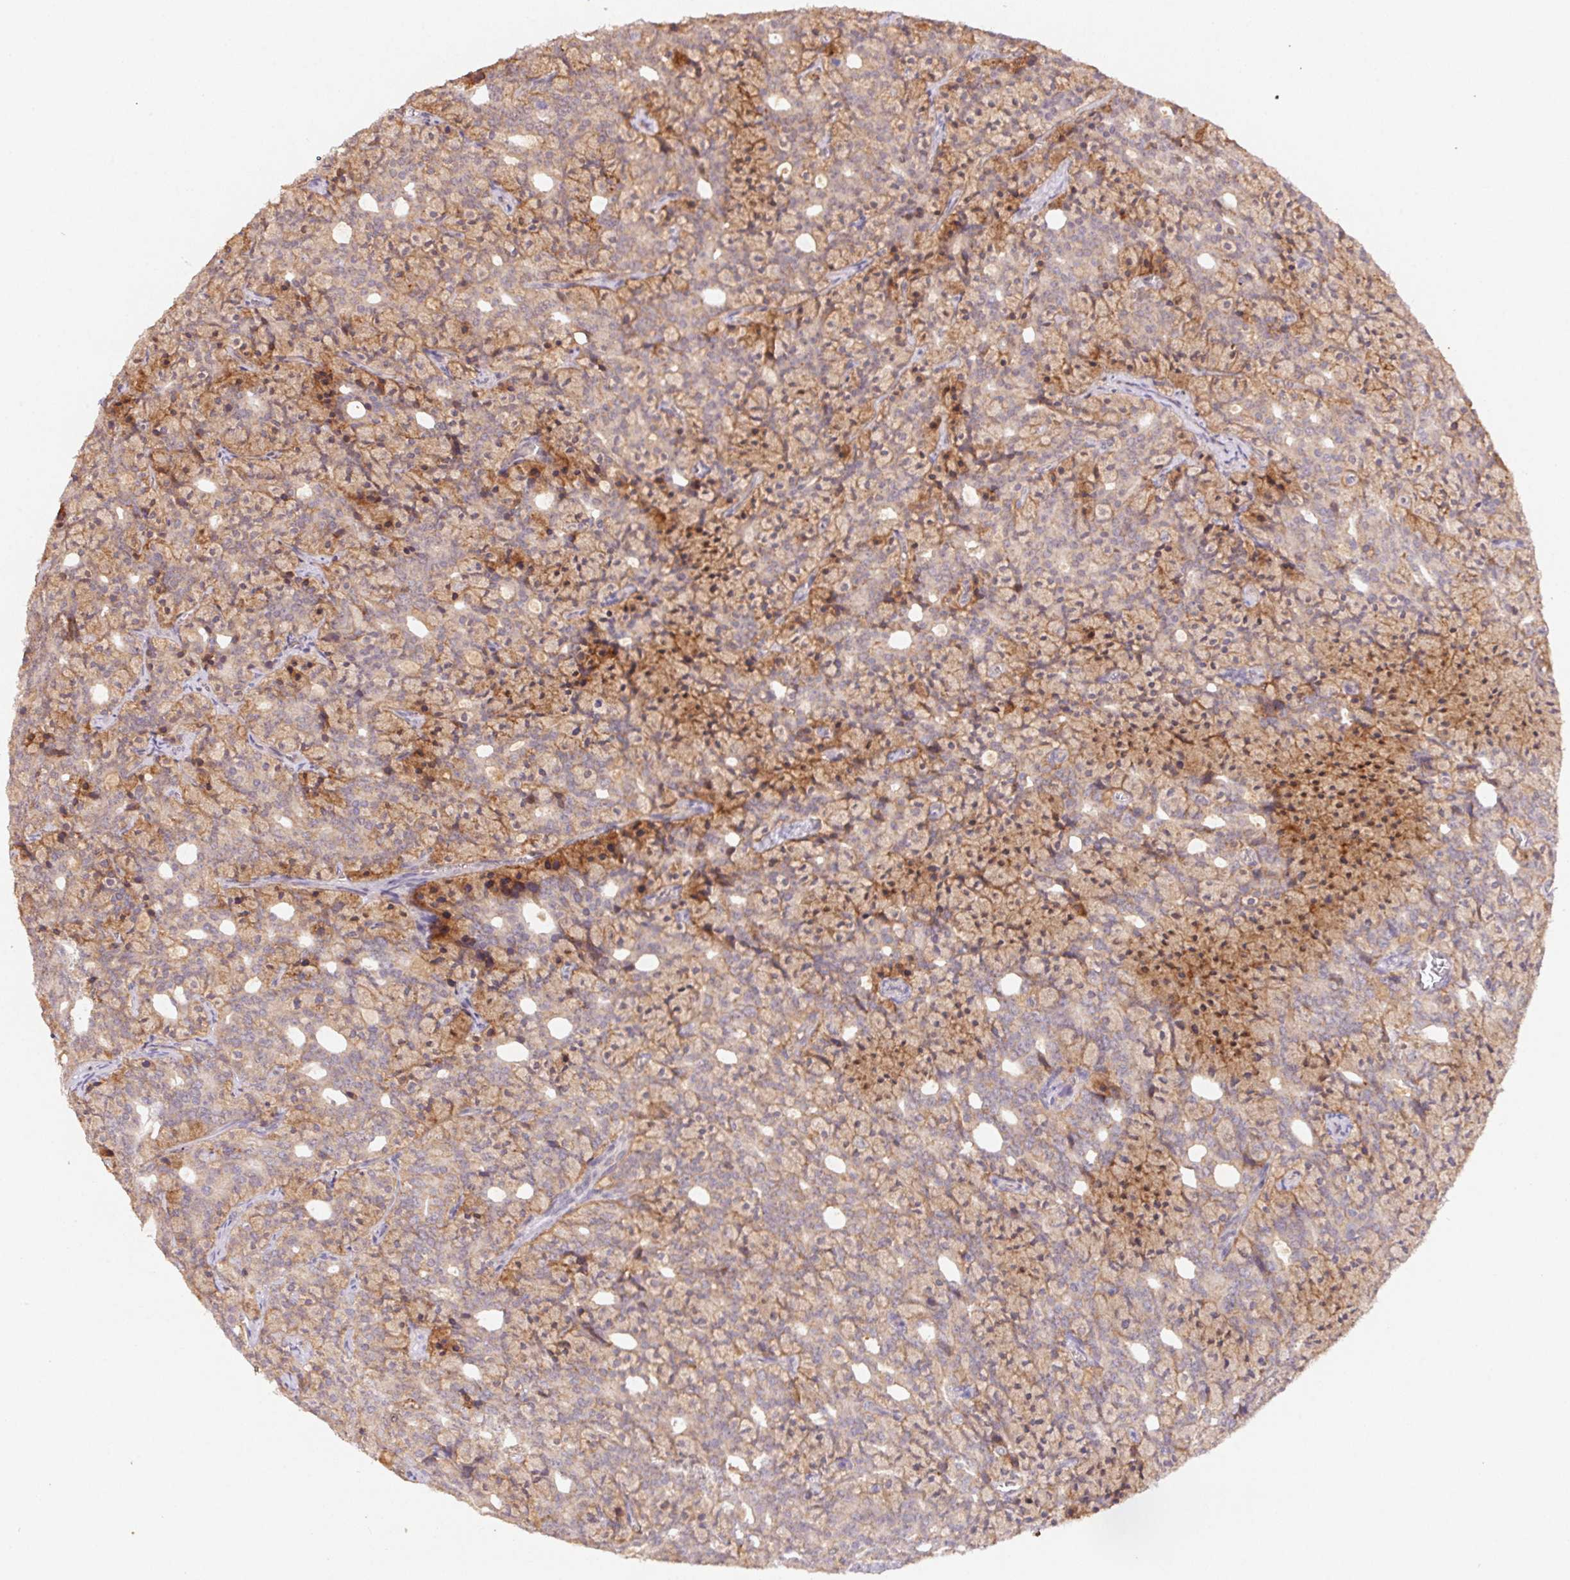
{"staining": {"intensity": "weak", "quantity": ">75%", "location": "cytoplasmic/membranous"}, "tissue": "prostate cancer", "cell_type": "Tumor cells", "image_type": "cancer", "snomed": [{"axis": "morphology", "description": "Adenocarcinoma, High grade"}, {"axis": "topography", "description": "Prostate"}], "caption": "Tumor cells display low levels of weak cytoplasmic/membranous expression in about >75% of cells in human prostate cancer (adenocarcinoma (high-grade)).", "gene": "SLC52A2", "patient": {"sex": "male", "age": 84}}